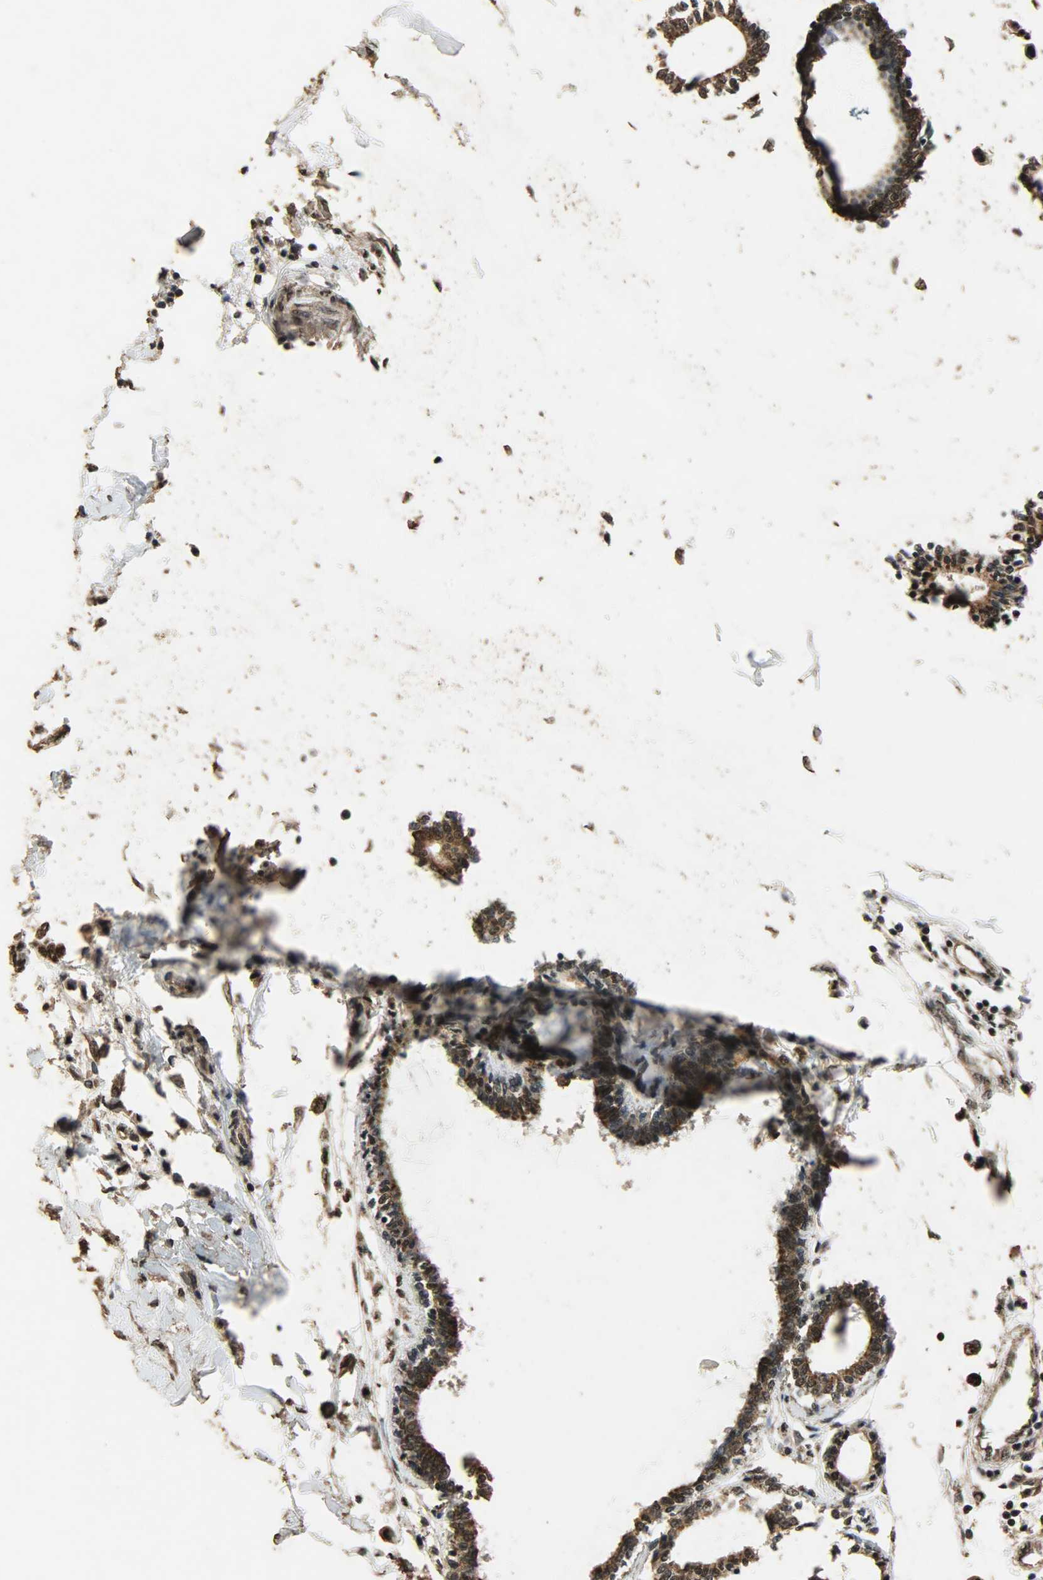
{"staining": {"intensity": "strong", "quantity": ">75%", "location": "cytoplasmic/membranous,nuclear"}, "tissue": "breast cancer", "cell_type": "Tumor cells", "image_type": "cancer", "snomed": [{"axis": "morphology", "description": "Lobular carcinoma"}, {"axis": "topography", "description": "Breast"}], "caption": "This histopathology image exhibits immunohistochemistry staining of human lobular carcinoma (breast), with high strong cytoplasmic/membranous and nuclear staining in about >75% of tumor cells.", "gene": "CCNT2", "patient": {"sex": "female", "age": 51}}